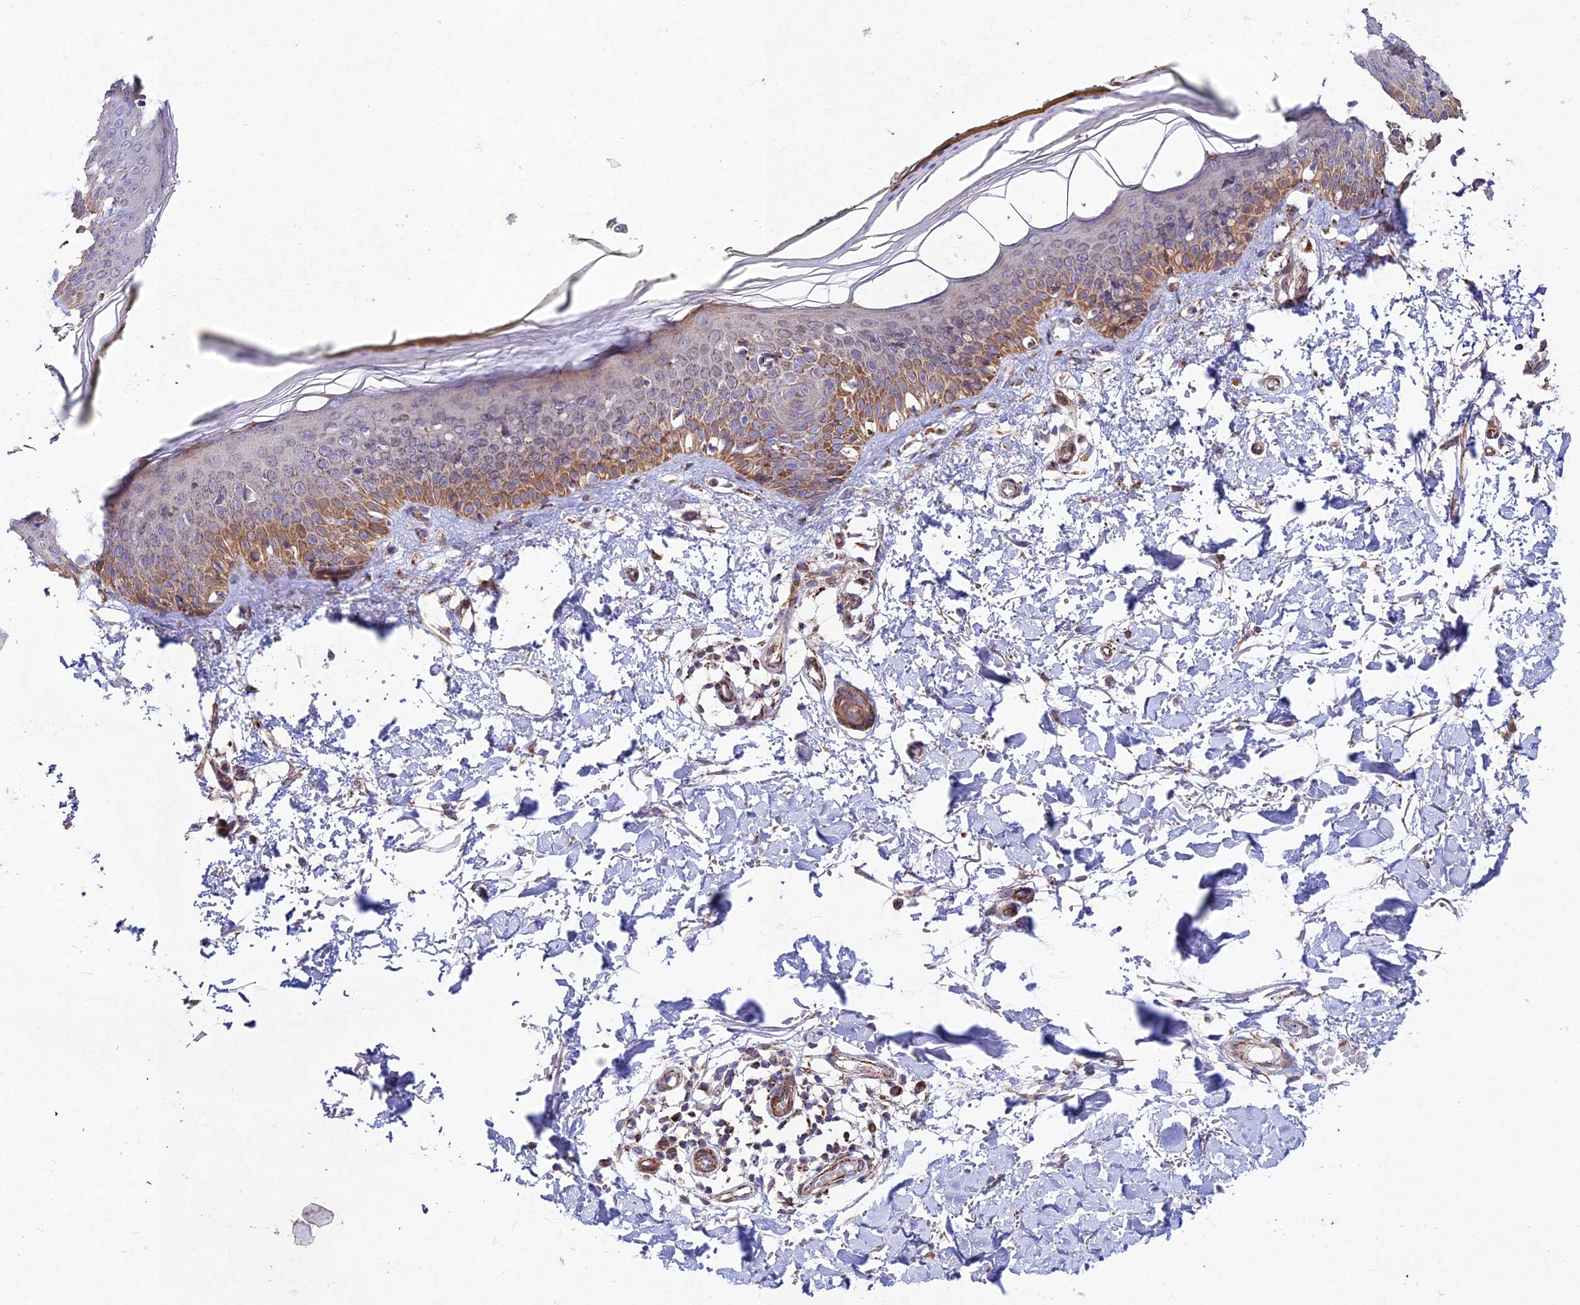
{"staining": {"intensity": "weak", "quantity": ">75%", "location": "cytoplasmic/membranous"}, "tissue": "skin", "cell_type": "Fibroblasts", "image_type": "normal", "snomed": [{"axis": "morphology", "description": "Normal tissue, NOS"}, {"axis": "topography", "description": "Skin"}], "caption": "Skin stained with a brown dye demonstrates weak cytoplasmic/membranous positive staining in about >75% of fibroblasts.", "gene": "KHDC3L", "patient": {"sex": "male", "age": 62}}